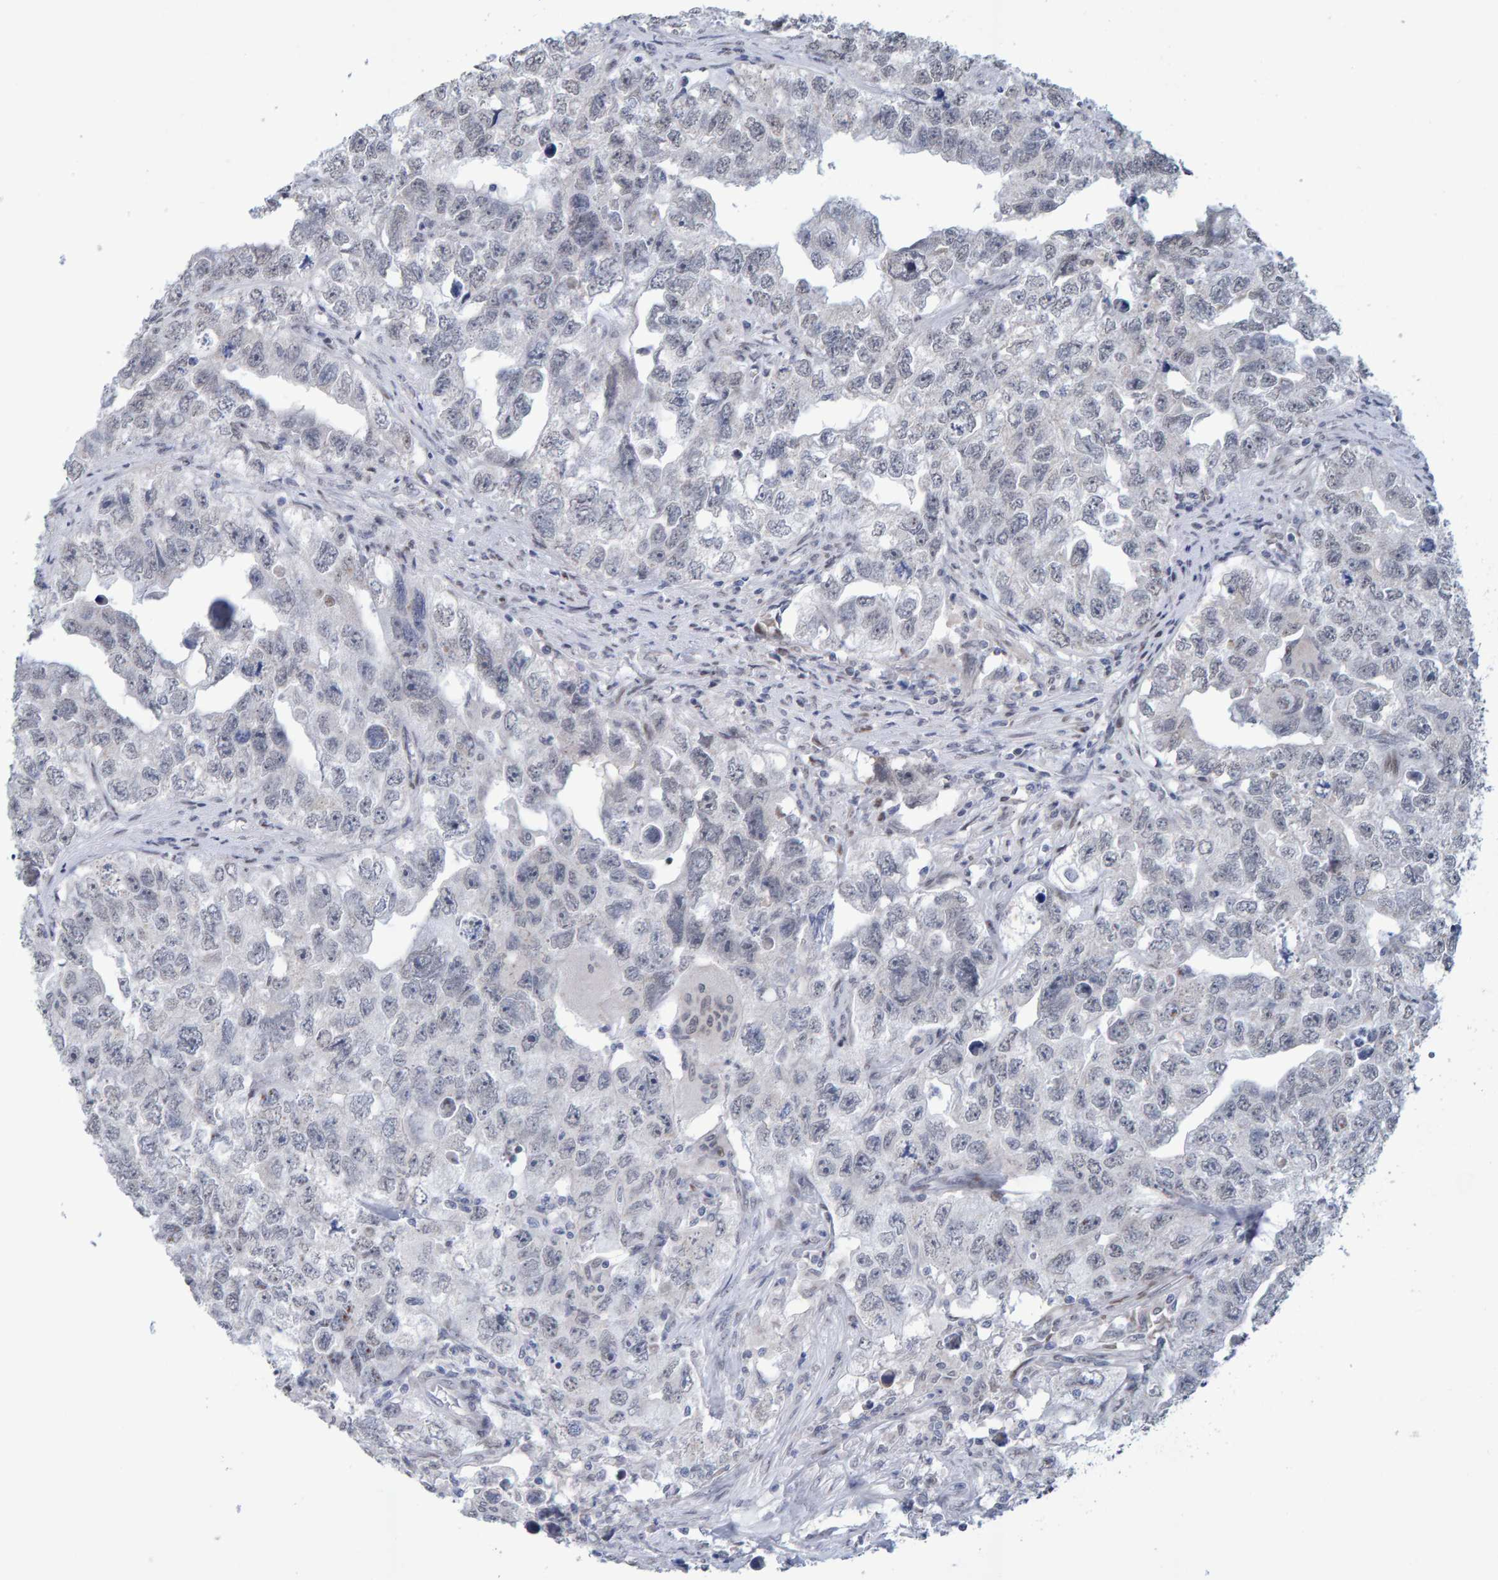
{"staining": {"intensity": "negative", "quantity": "none", "location": "none"}, "tissue": "testis cancer", "cell_type": "Tumor cells", "image_type": "cancer", "snomed": [{"axis": "morphology", "description": "Seminoma, NOS"}, {"axis": "morphology", "description": "Carcinoma, Embryonal, NOS"}, {"axis": "topography", "description": "Testis"}], "caption": "This is an immunohistochemistry (IHC) image of testis cancer. There is no positivity in tumor cells.", "gene": "USP43", "patient": {"sex": "male", "age": 43}}